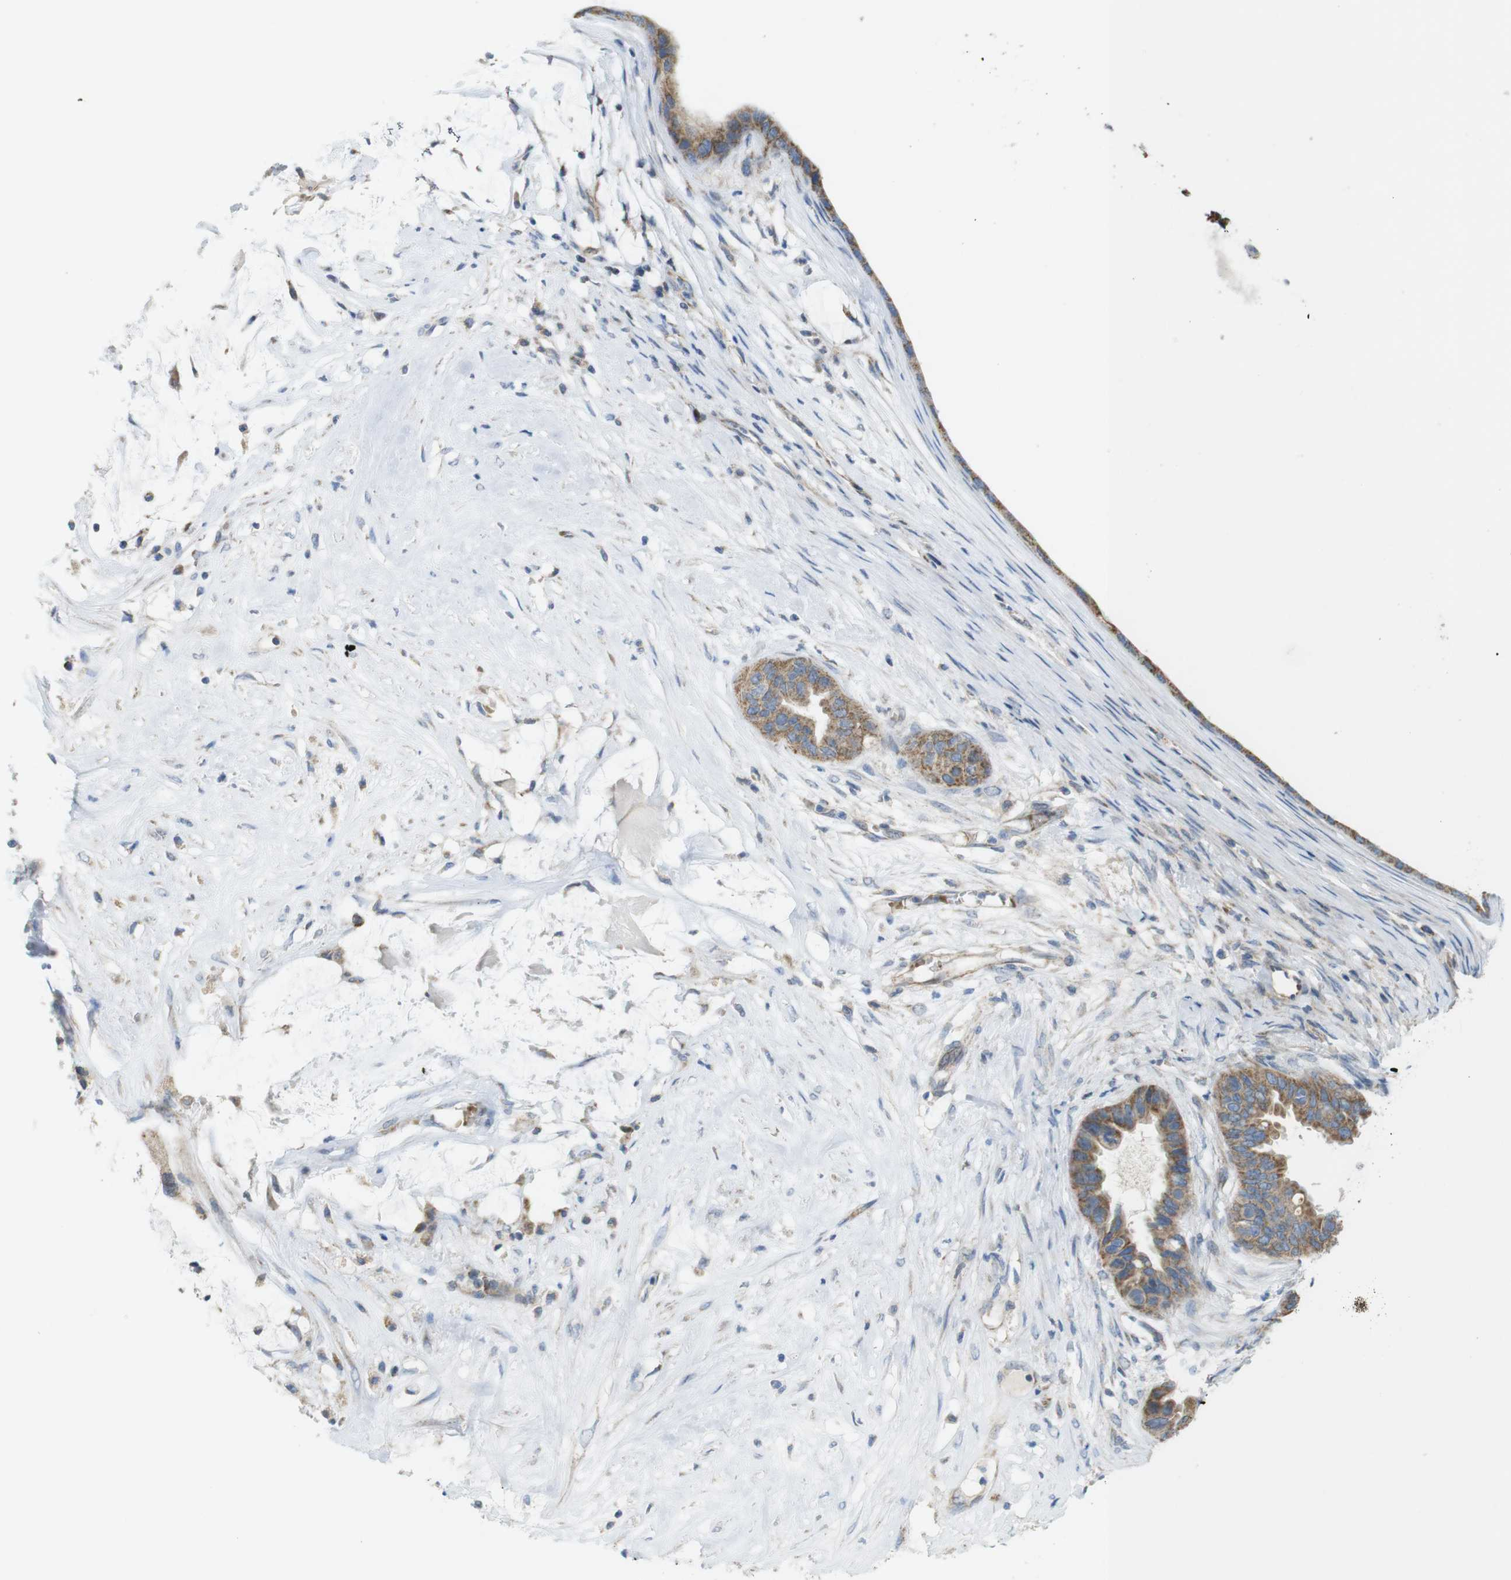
{"staining": {"intensity": "moderate", "quantity": ">75%", "location": "cytoplasmic/membranous"}, "tissue": "ovarian cancer", "cell_type": "Tumor cells", "image_type": "cancer", "snomed": [{"axis": "morphology", "description": "Cystadenocarcinoma, mucinous, NOS"}, {"axis": "topography", "description": "Ovary"}], "caption": "This histopathology image demonstrates immunohistochemistry (IHC) staining of ovarian cancer, with medium moderate cytoplasmic/membranous expression in about >75% of tumor cells.", "gene": "MARCHF1", "patient": {"sex": "female", "age": 80}}